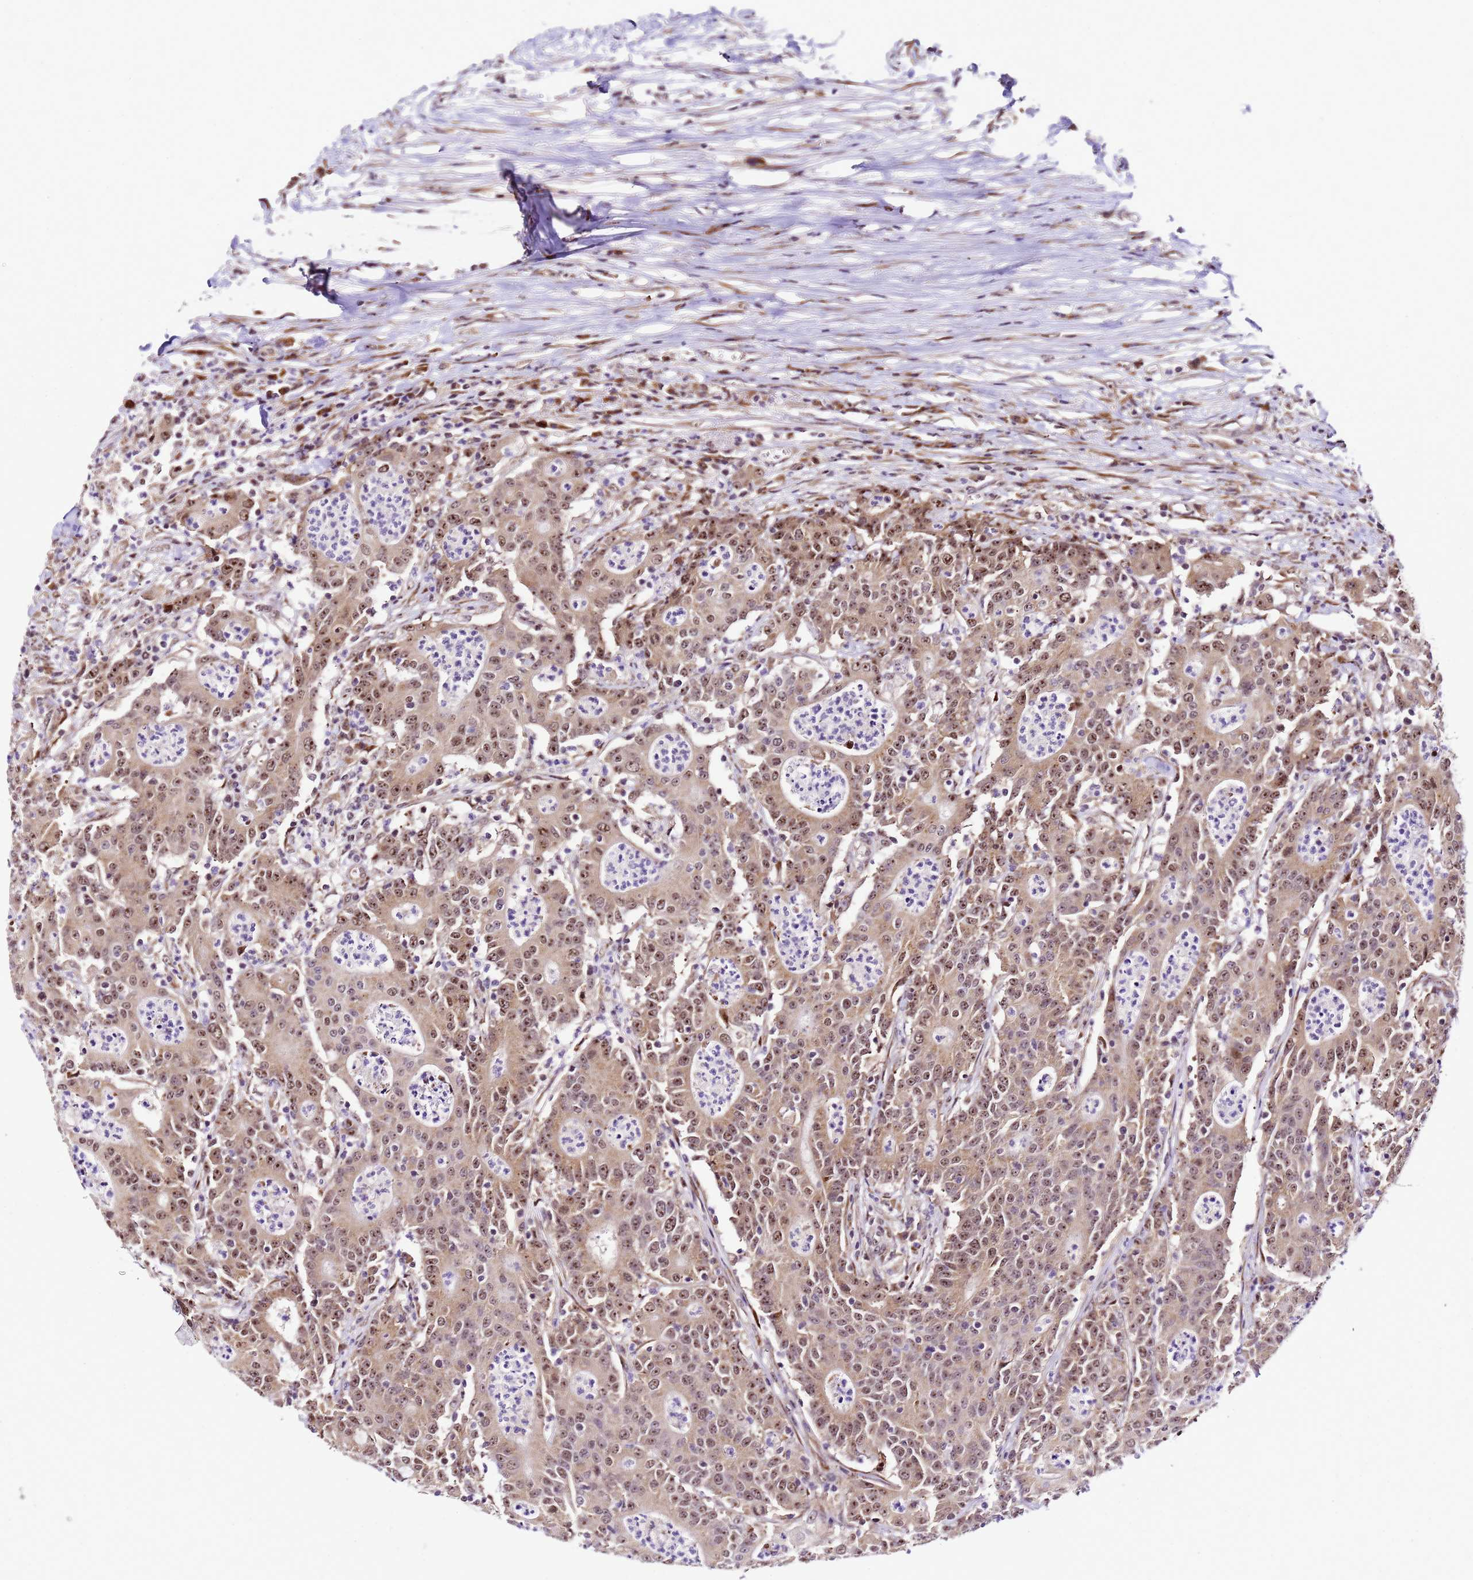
{"staining": {"intensity": "moderate", "quantity": ">75%", "location": "cytoplasmic/membranous,nuclear"}, "tissue": "colorectal cancer", "cell_type": "Tumor cells", "image_type": "cancer", "snomed": [{"axis": "morphology", "description": "Adenocarcinoma, NOS"}, {"axis": "topography", "description": "Colon"}], "caption": "Immunohistochemical staining of colorectal adenocarcinoma displays medium levels of moderate cytoplasmic/membranous and nuclear expression in about >75% of tumor cells. The staining was performed using DAB (3,3'-diaminobenzidine) to visualize the protein expression in brown, while the nuclei were stained in blue with hematoxylin (Magnification: 20x).", "gene": "SLX4IP", "patient": {"sex": "male", "age": 83}}